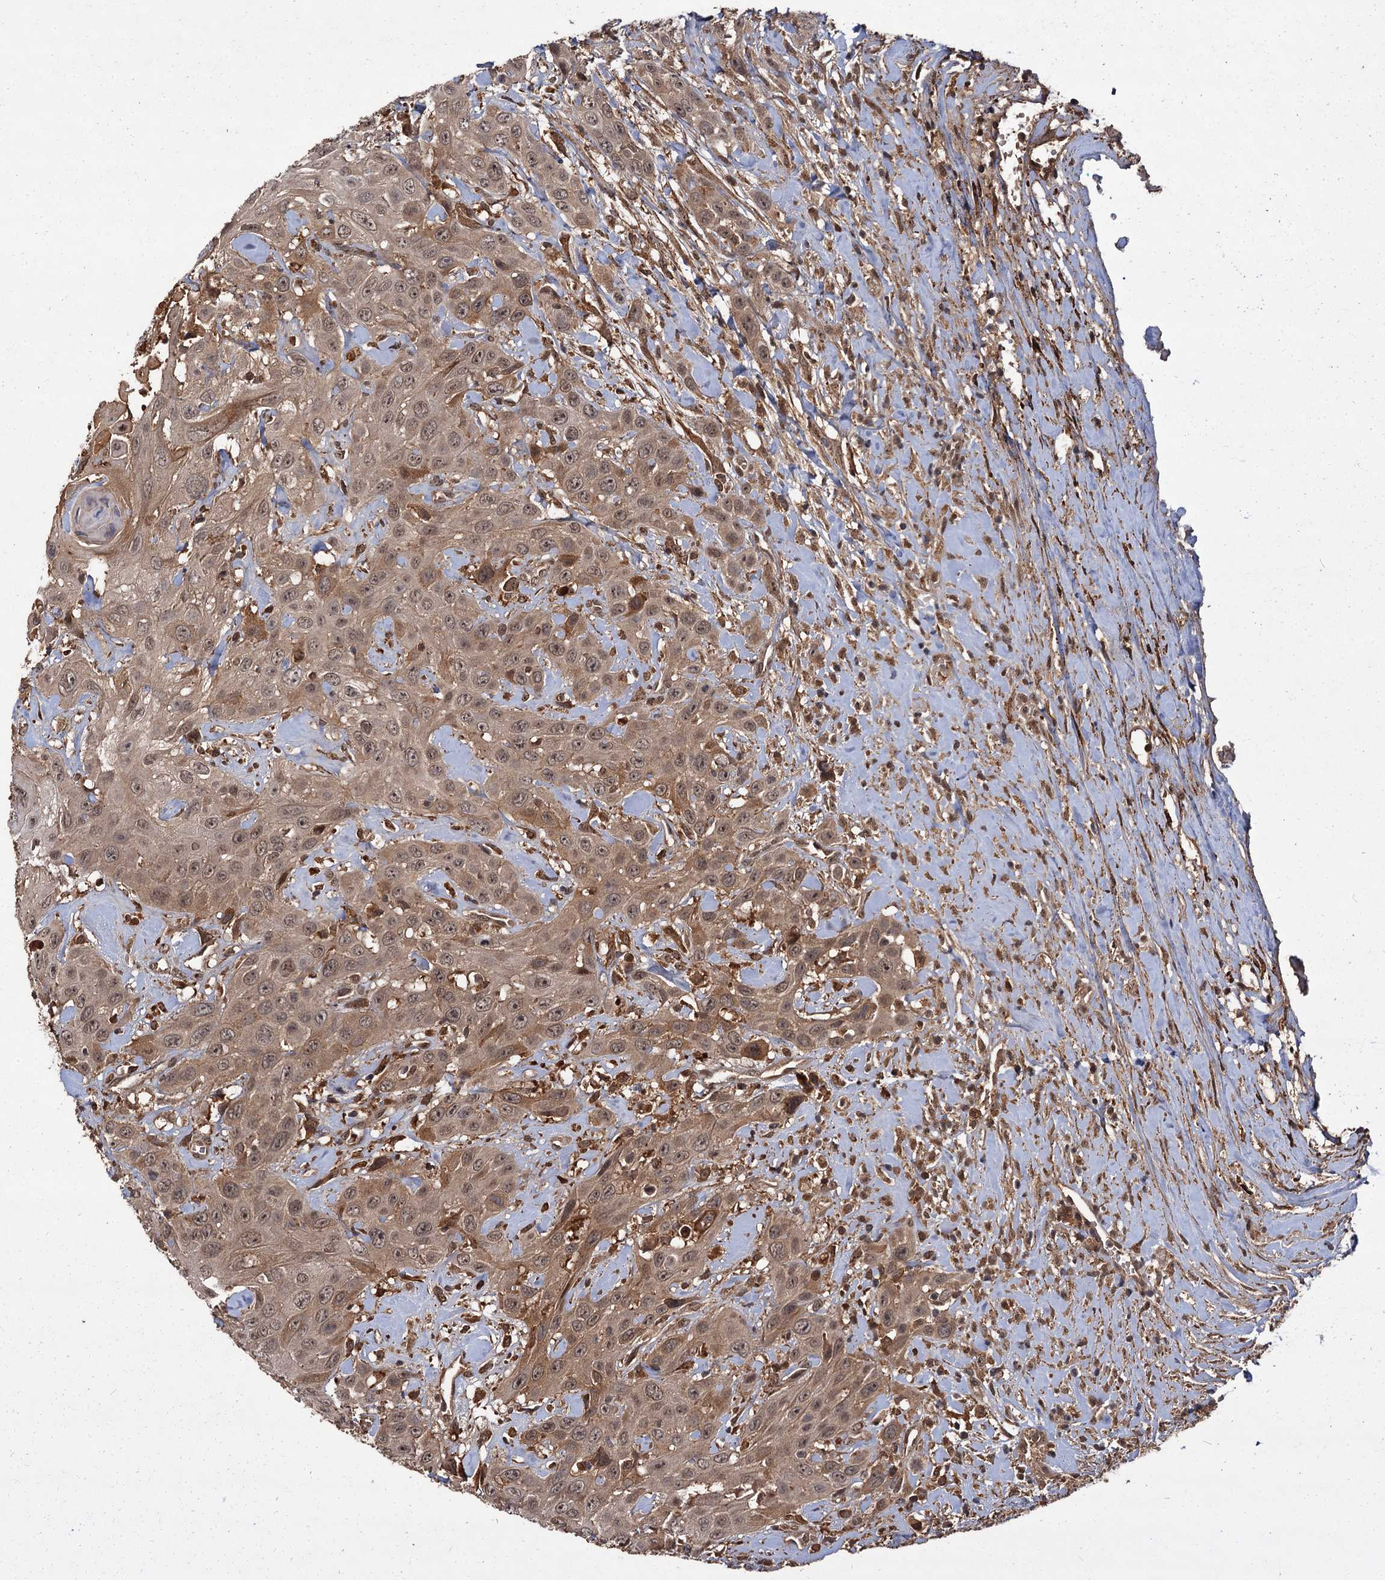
{"staining": {"intensity": "moderate", "quantity": ">75%", "location": "cytoplasmic/membranous"}, "tissue": "head and neck cancer", "cell_type": "Tumor cells", "image_type": "cancer", "snomed": [{"axis": "morphology", "description": "Squamous cell carcinoma, NOS"}, {"axis": "topography", "description": "Head-Neck"}], "caption": "Immunohistochemical staining of head and neck squamous cell carcinoma displays moderate cytoplasmic/membranous protein expression in approximately >75% of tumor cells. Nuclei are stained in blue.", "gene": "MBD6", "patient": {"sex": "male", "age": 81}}